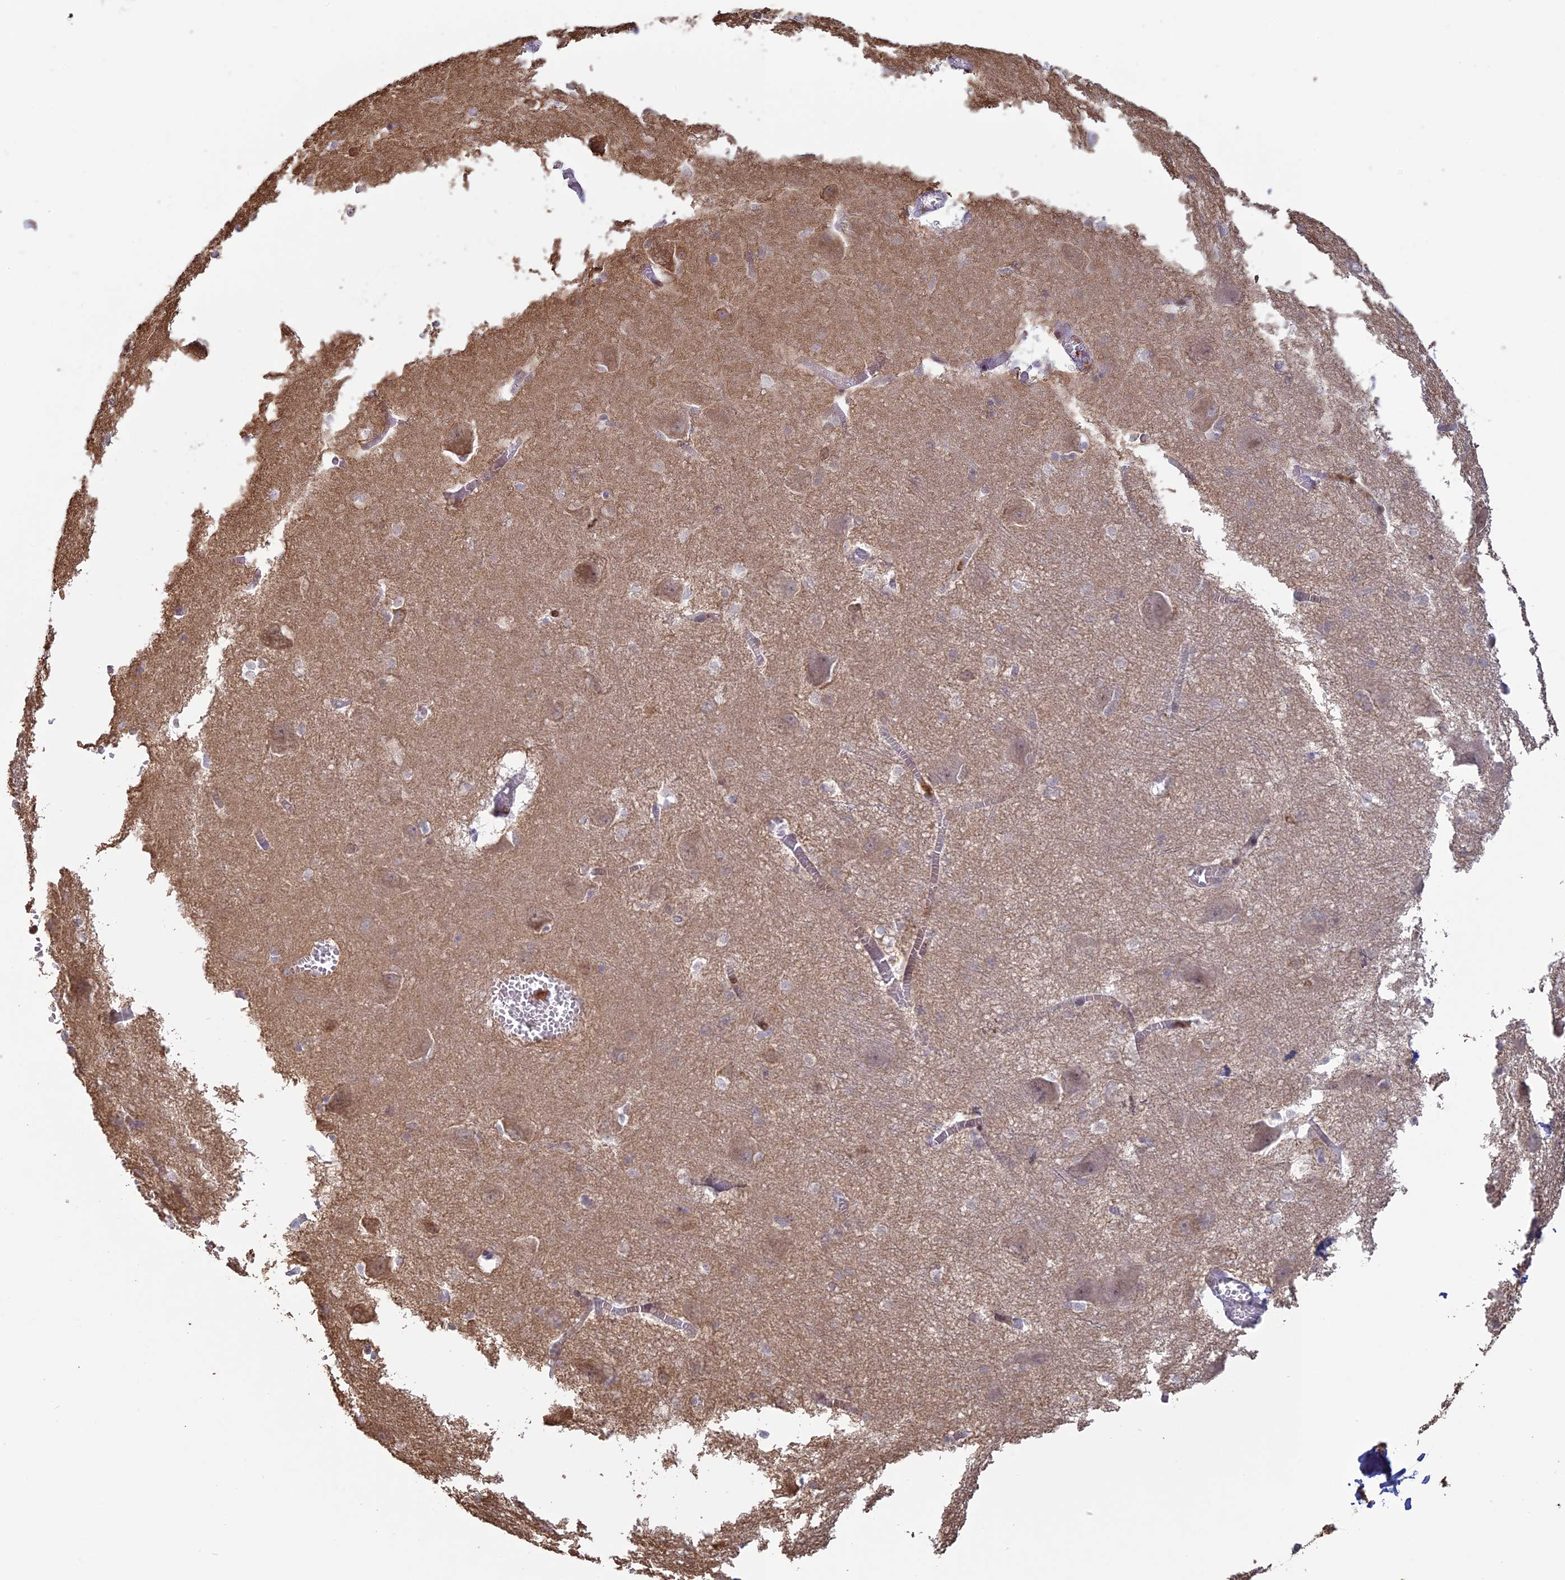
{"staining": {"intensity": "negative", "quantity": "none", "location": "none"}, "tissue": "caudate", "cell_type": "Glial cells", "image_type": "normal", "snomed": [{"axis": "morphology", "description": "Normal tissue, NOS"}, {"axis": "topography", "description": "Lateral ventricle wall"}], "caption": "Image shows no significant protein positivity in glial cells of normal caudate. The staining was performed using DAB (3,3'-diaminobenzidine) to visualize the protein expression in brown, while the nuclei were stained in blue with hematoxylin (Magnification: 20x).", "gene": "APOBR", "patient": {"sex": "male", "age": 37}}